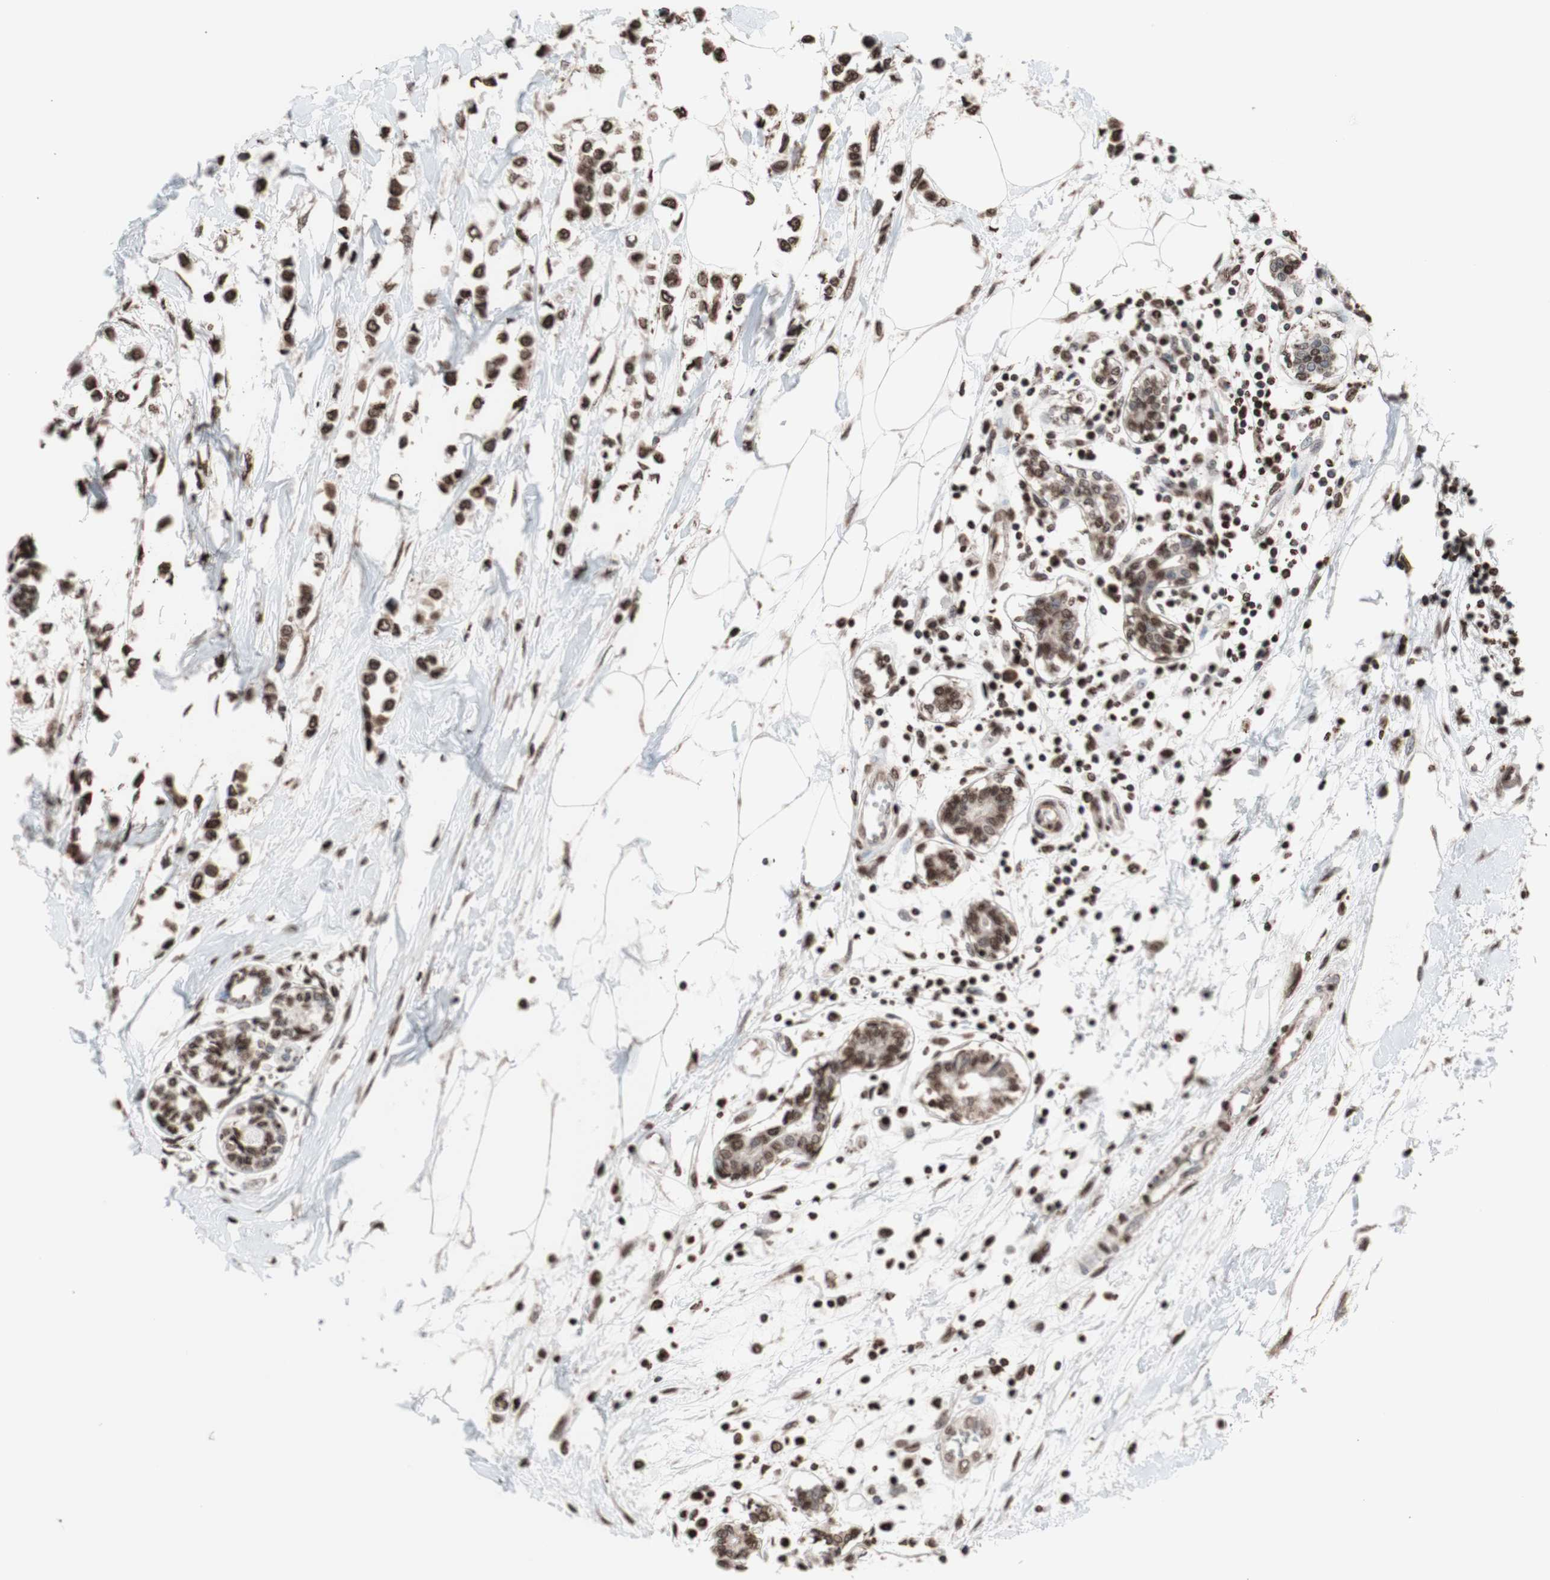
{"staining": {"intensity": "moderate", "quantity": ">75%", "location": "nuclear"}, "tissue": "breast cancer", "cell_type": "Tumor cells", "image_type": "cancer", "snomed": [{"axis": "morphology", "description": "Lobular carcinoma"}, {"axis": "topography", "description": "Breast"}], "caption": "IHC photomicrograph of neoplastic tissue: human breast lobular carcinoma stained using immunohistochemistry (IHC) reveals medium levels of moderate protein expression localized specifically in the nuclear of tumor cells, appearing as a nuclear brown color.", "gene": "SNAI2", "patient": {"sex": "female", "age": 51}}